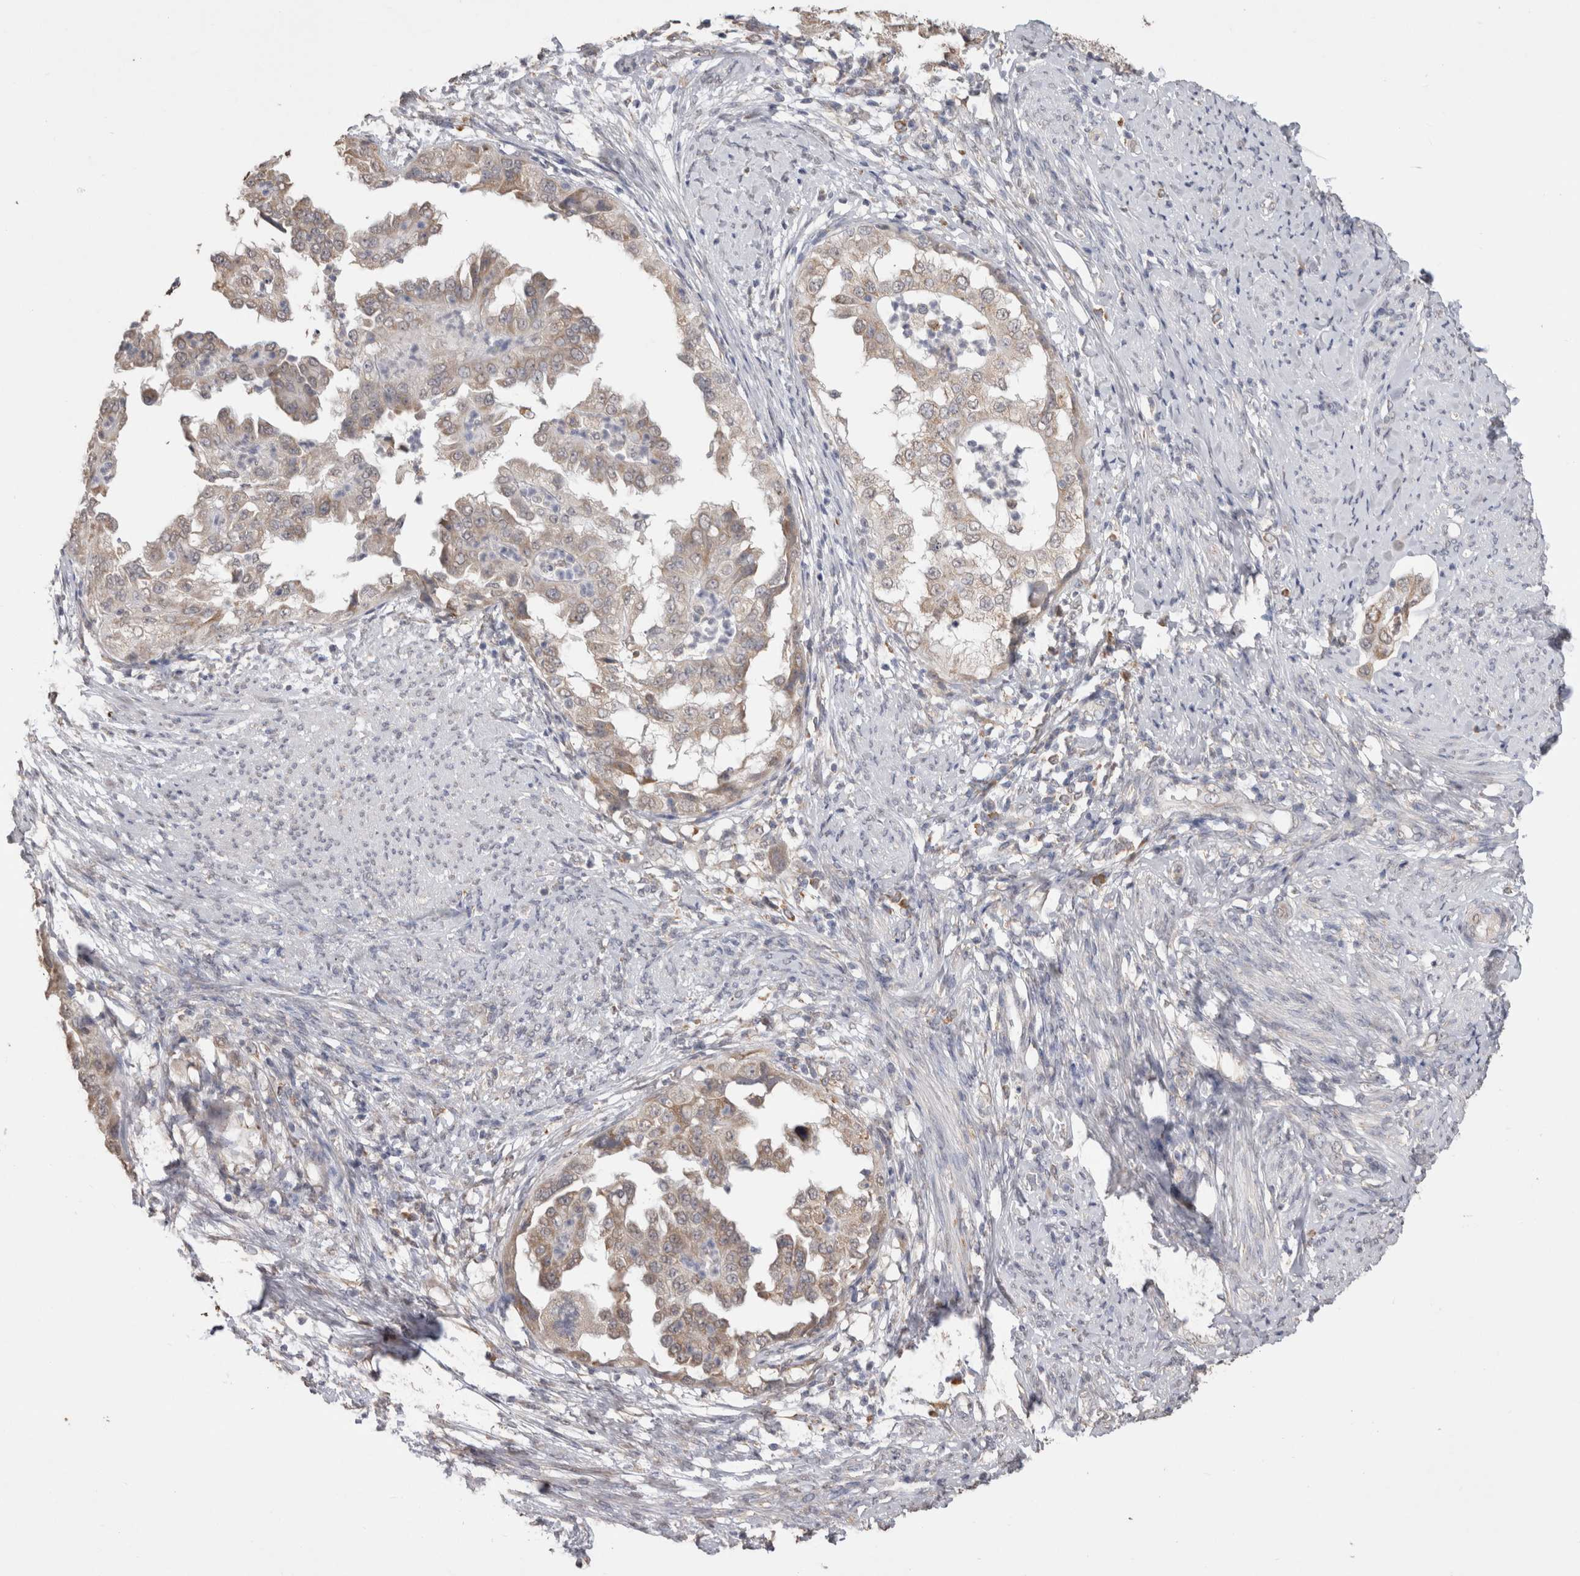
{"staining": {"intensity": "weak", "quantity": "<25%", "location": "cytoplasmic/membranous"}, "tissue": "endometrial cancer", "cell_type": "Tumor cells", "image_type": "cancer", "snomed": [{"axis": "morphology", "description": "Adenocarcinoma, NOS"}, {"axis": "topography", "description": "Endometrium"}], "caption": "IHC histopathology image of neoplastic tissue: adenocarcinoma (endometrial) stained with DAB (3,3'-diaminobenzidine) exhibits no significant protein expression in tumor cells.", "gene": "NOMO1", "patient": {"sex": "female", "age": 85}}